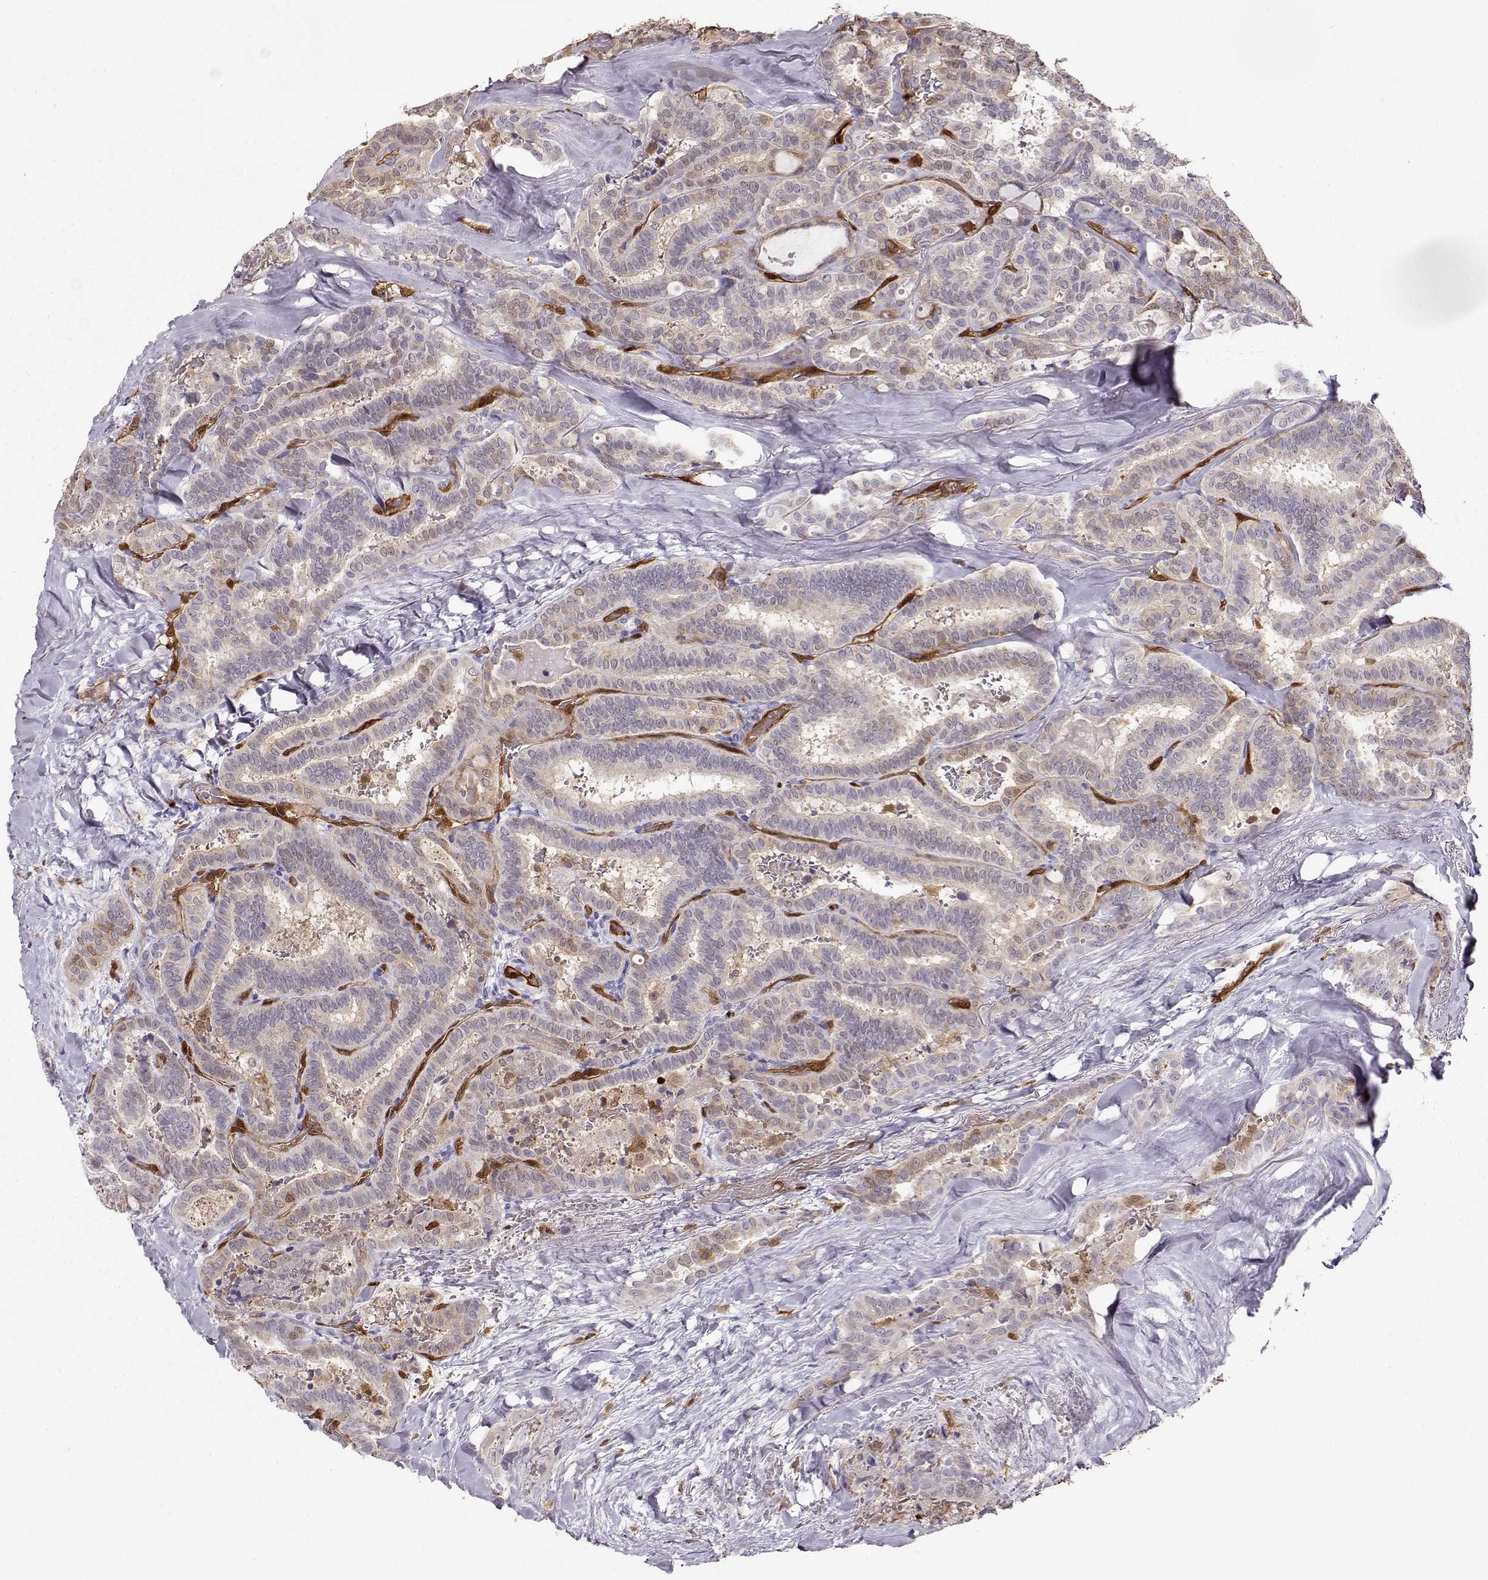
{"staining": {"intensity": "weak", "quantity": "<25%", "location": "cytoplasmic/membranous"}, "tissue": "thyroid cancer", "cell_type": "Tumor cells", "image_type": "cancer", "snomed": [{"axis": "morphology", "description": "Papillary adenocarcinoma, NOS"}, {"axis": "topography", "description": "Thyroid gland"}], "caption": "The photomicrograph reveals no staining of tumor cells in papillary adenocarcinoma (thyroid).", "gene": "PNP", "patient": {"sex": "female", "age": 39}}